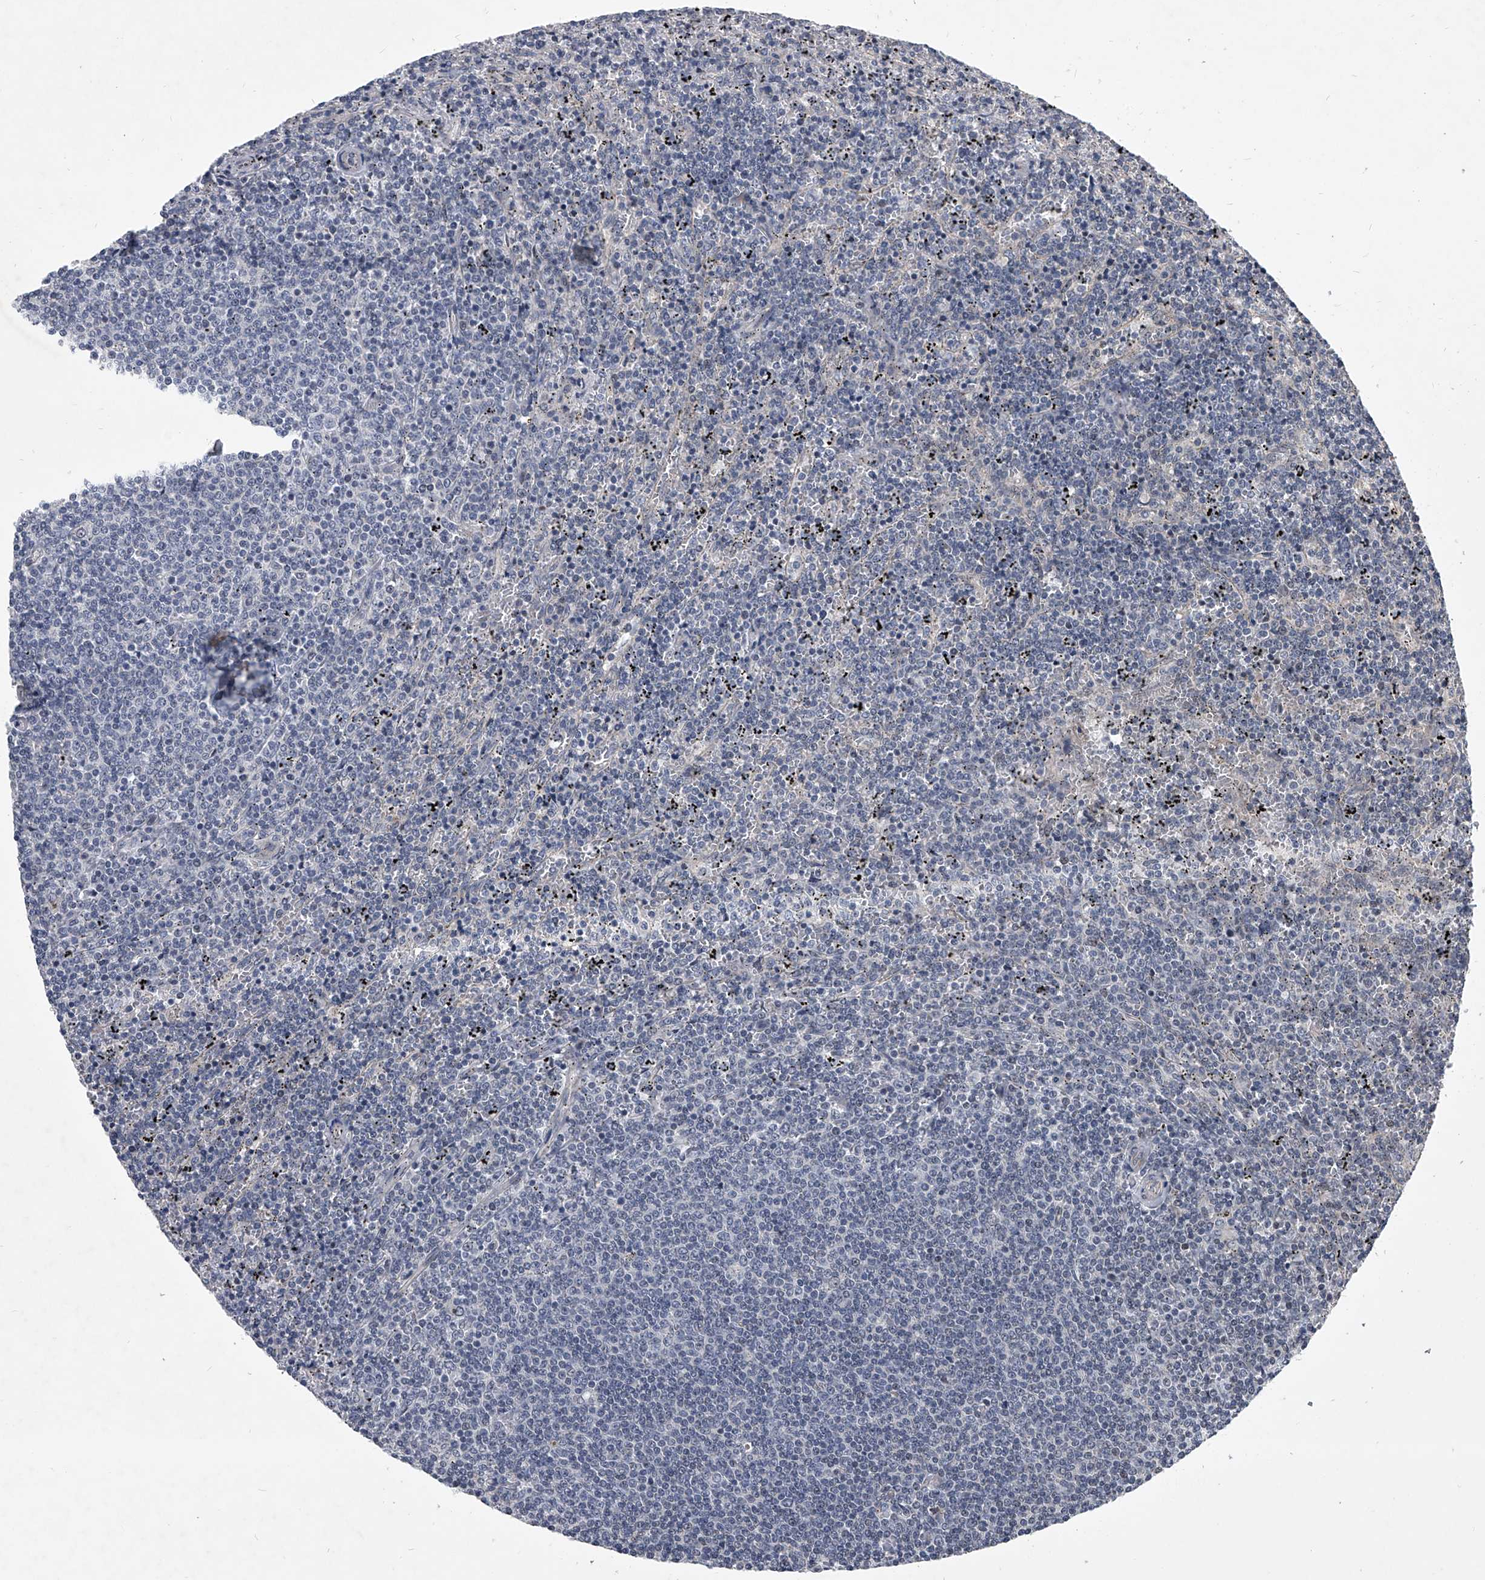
{"staining": {"intensity": "negative", "quantity": "none", "location": "none"}, "tissue": "lymphoma", "cell_type": "Tumor cells", "image_type": "cancer", "snomed": [{"axis": "morphology", "description": "Malignant lymphoma, non-Hodgkin's type, Low grade"}, {"axis": "topography", "description": "Spleen"}], "caption": "Immunohistochemistry (IHC) photomicrograph of human lymphoma stained for a protein (brown), which displays no positivity in tumor cells.", "gene": "ZNF76", "patient": {"sex": "female", "age": 50}}